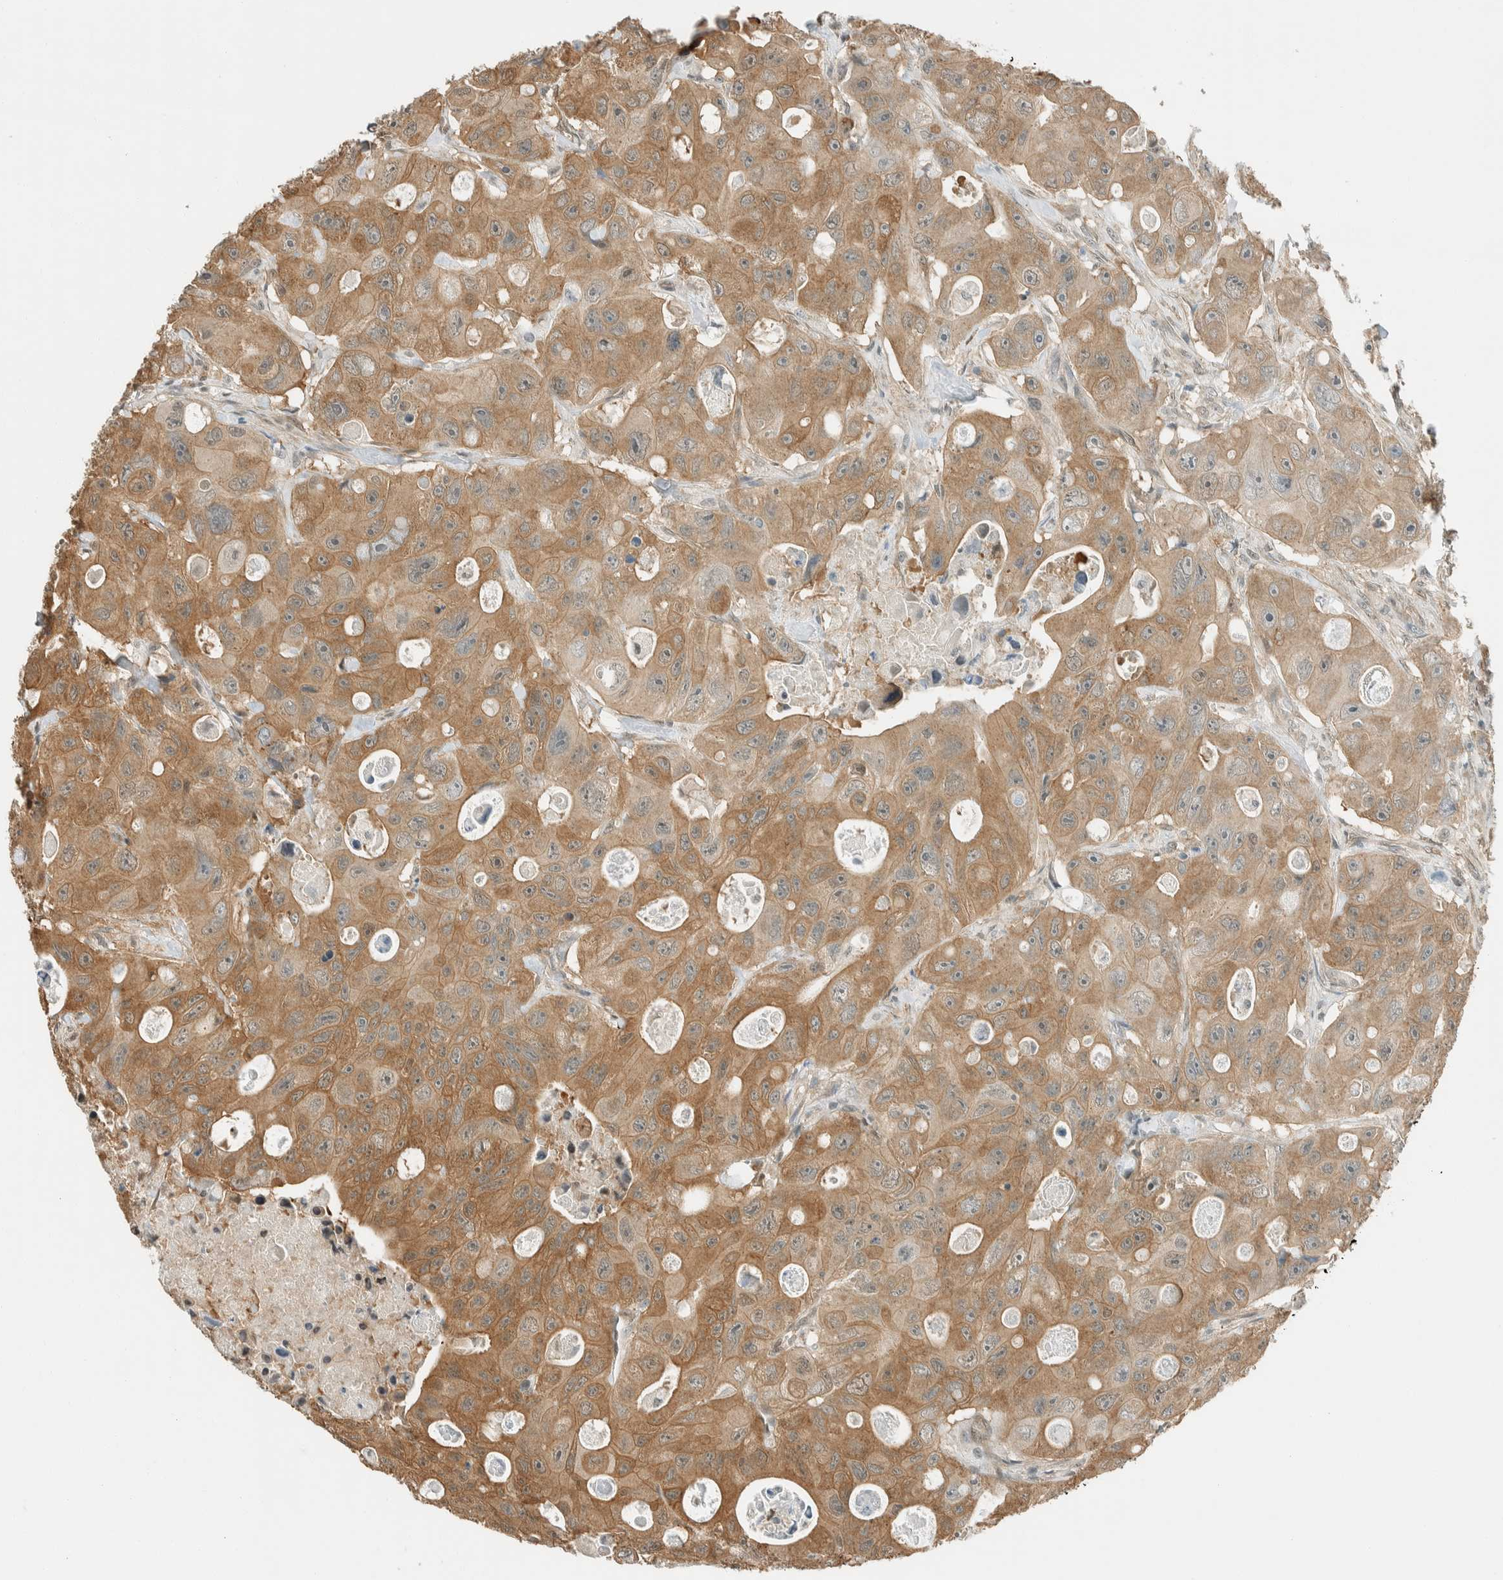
{"staining": {"intensity": "moderate", "quantity": ">75%", "location": "cytoplasmic/membranous"}, "tissue": "colorectal cancer", "cell_type": "Tumor cells", "image_type": "cancer", "snomed": [{"axis": "morphology", "description": "Adenocarcinoma, NOS"}, {"axis": "topography", "description": "Colon"}], "caption": "Colorectal cancer (adenocarcinoma) tissue displays moderate cytoplasmic/membranous expression in about >75% of tumor cells", "gene": "NIBAN2", "patient": {"sex": "female", "age": 46}}